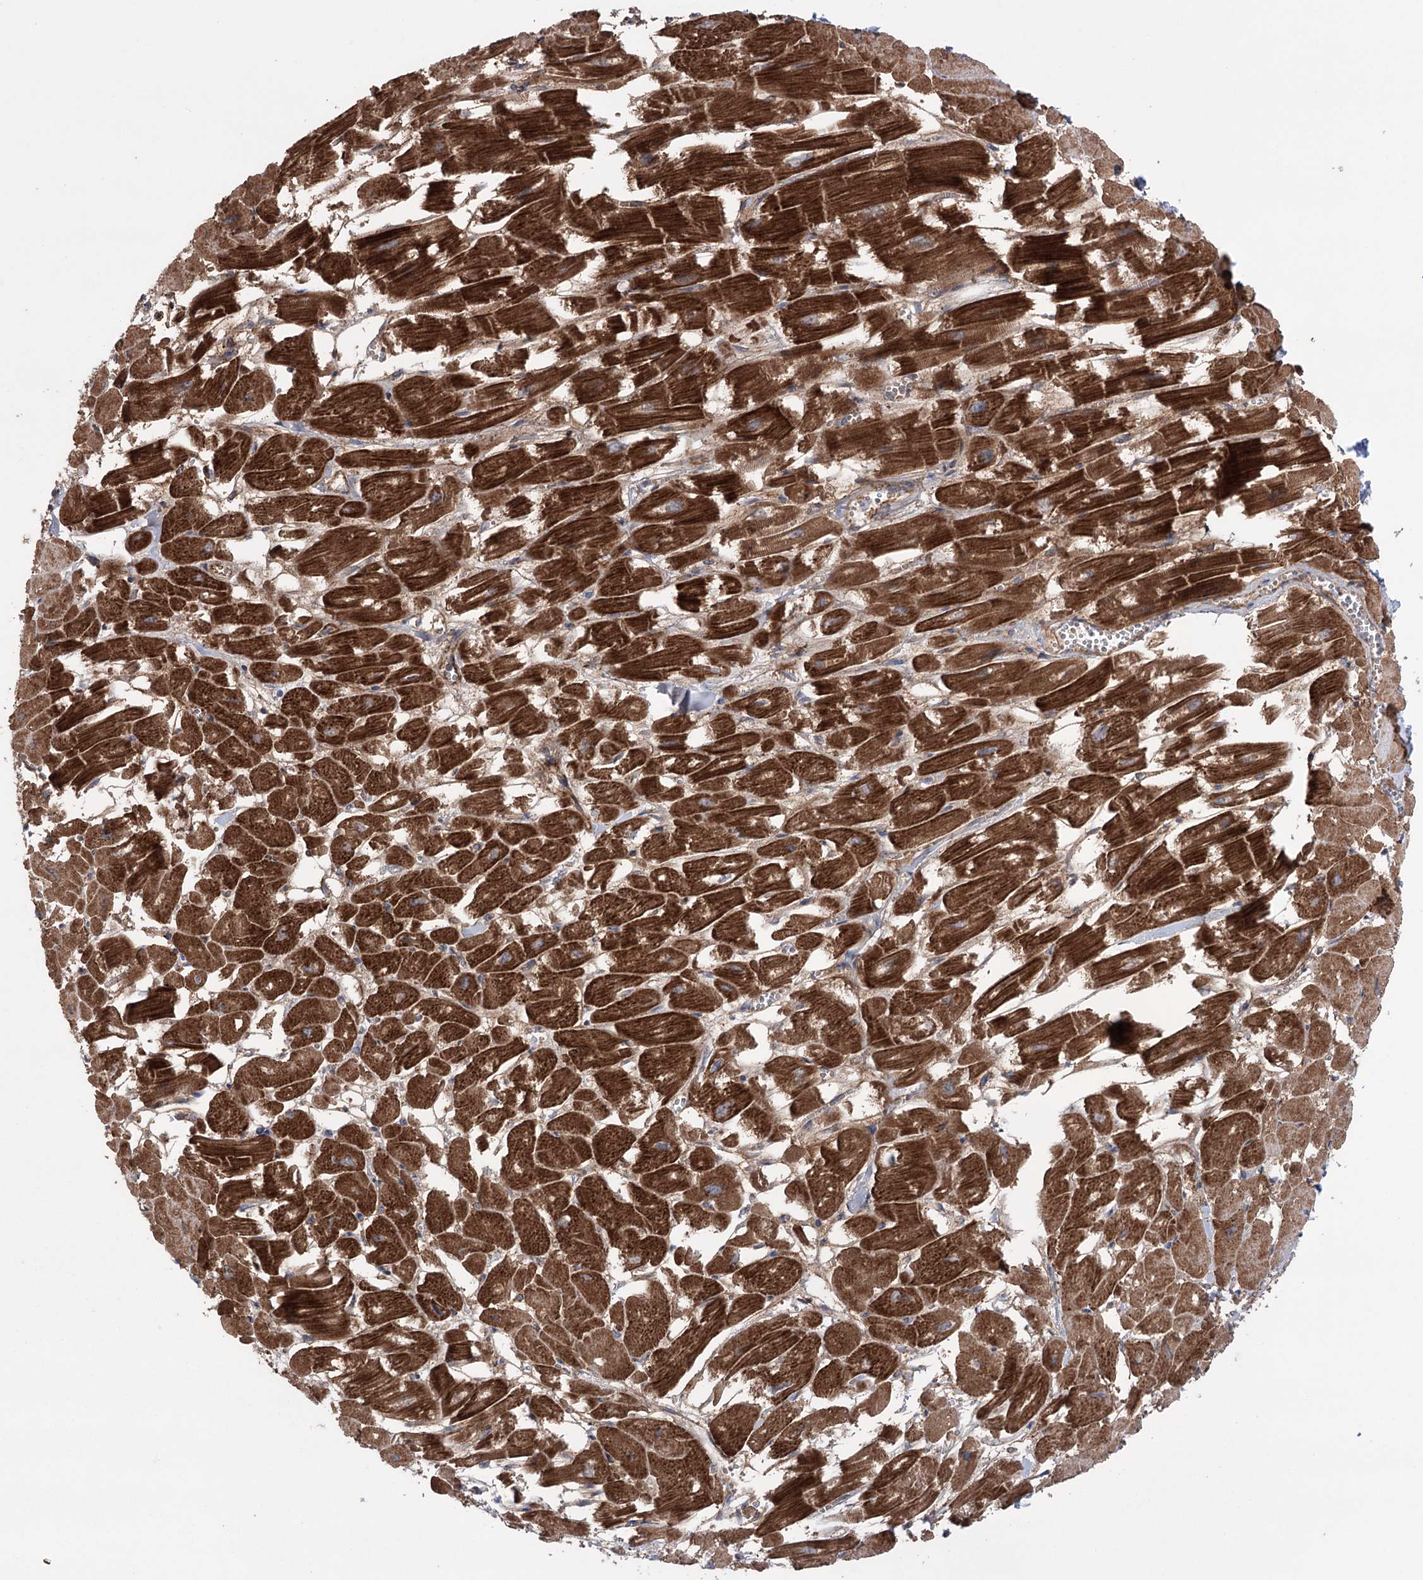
{"staining": {"intensity": "strong", "quantity": ">75%", "location": "cytoplasmic/membranous"}, "tissue": "heart muscle", "cell_type": "Cardiomyocytes", "image_type": "normal", "snomed": [{"axis": "morphology", "description": "Normal tissue, NOS"}, {"axis": "topography", "description": "Heart"}], "caption": "IHC image of unremarkable human heart muscle stained for a protein (brown), which shows high levels of strong cytoplasmic/membranous expression in about >75% of cardiomyocytes.", "gene": "TRIM71", "patient": {"sex": "male", "age": 54}}